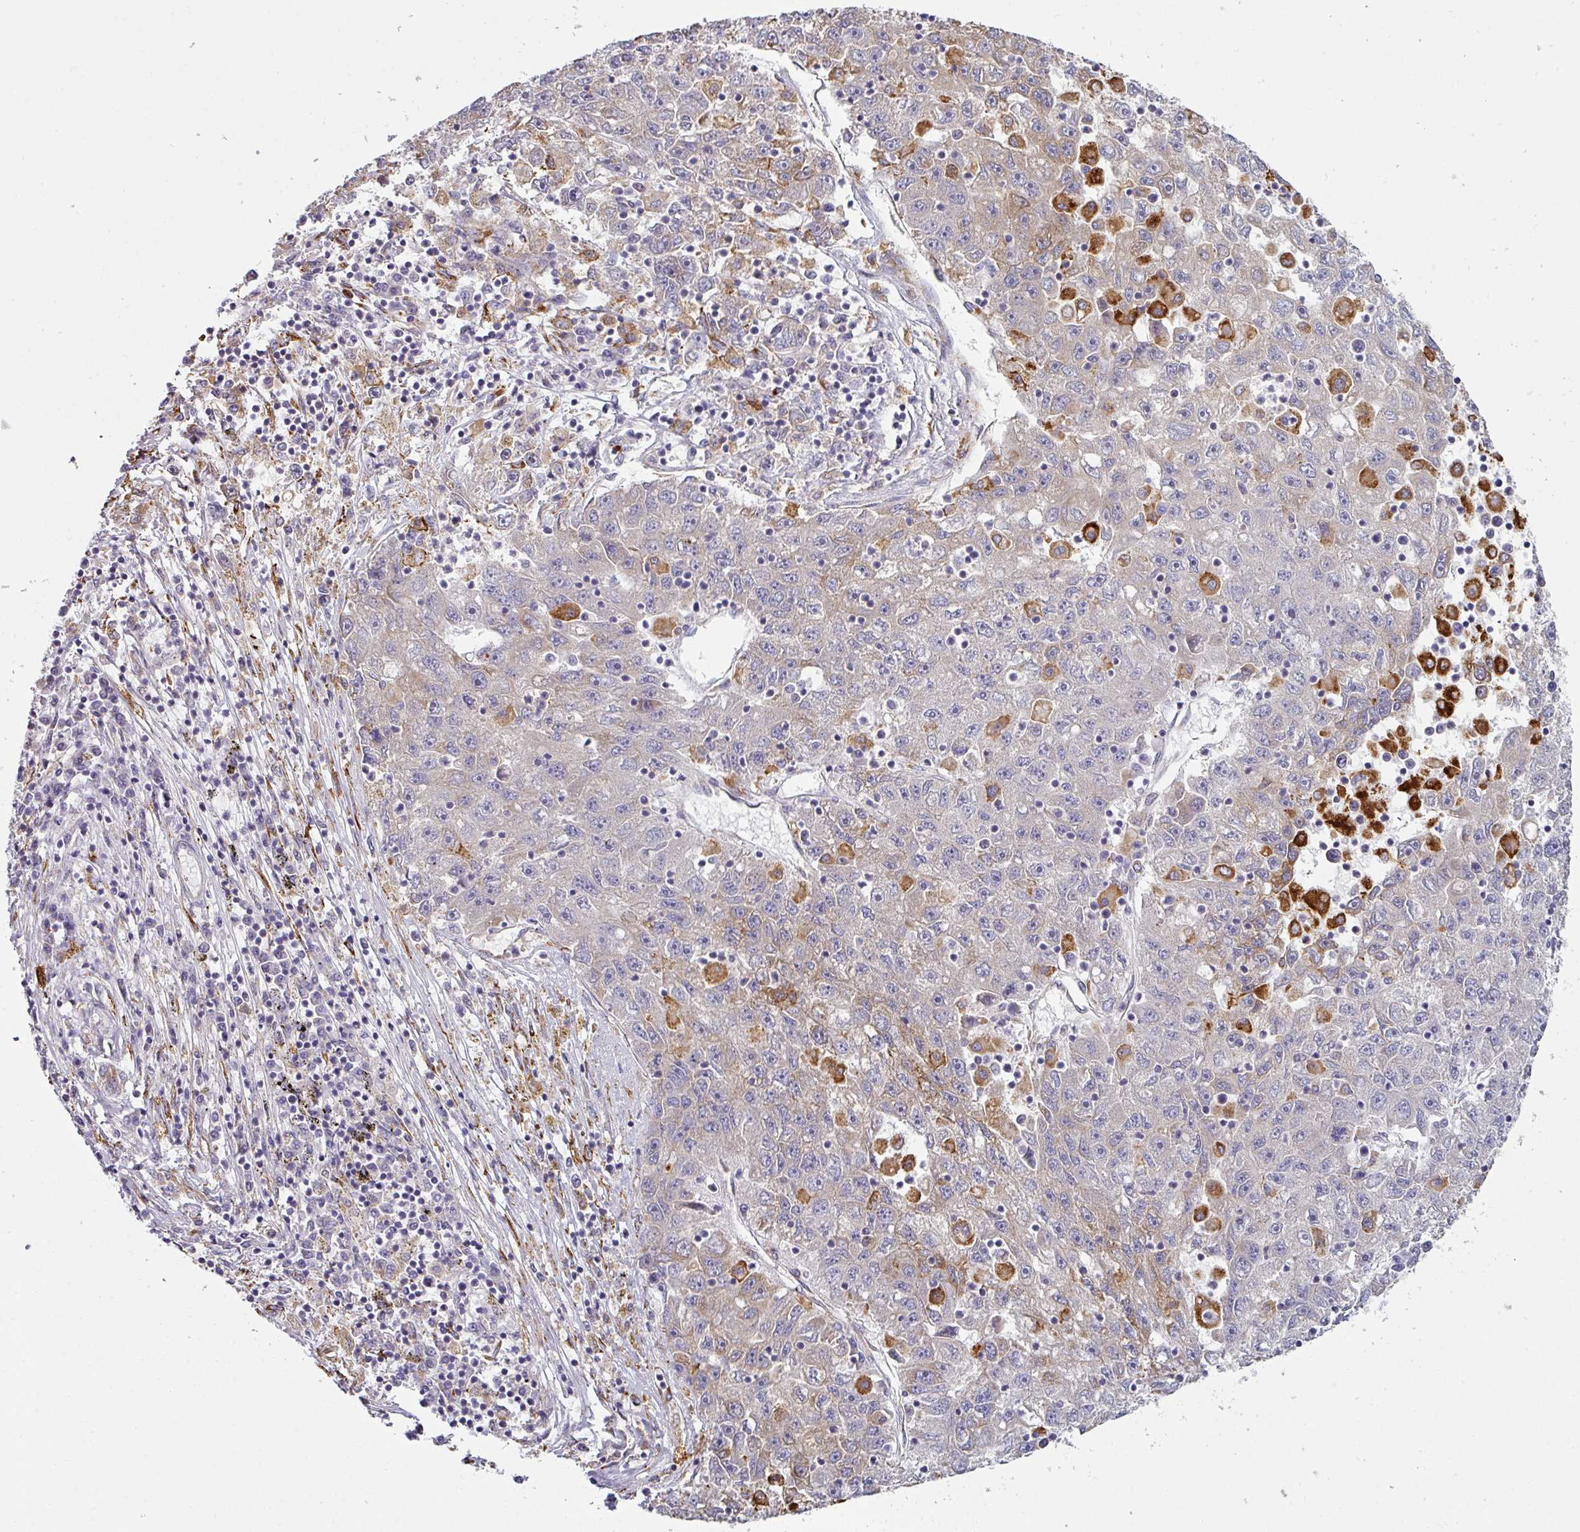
{"staining": {"intensity": "strong", "quantity": "<25%", "location": "cytoplasmic/membranous"}, "tissue": "liver cancer", "cell_type": "Tumor cells", "image_type": "cancer", "snomed": [{"axis": "morphology", "description": "Carcinoma, Hepatocellular, NOS"}, {"axis": "topography", "description": "Liver"}], "caption": "Human liver cancer (hepatocellular carcinoma) stained for a protein (brown) demonstrates strong cytoplasmic/membranous positive expression in approximately <25% of tumor cells.", "gene": "ZNF268", "patient": {"sex": "male", "age": 49}}